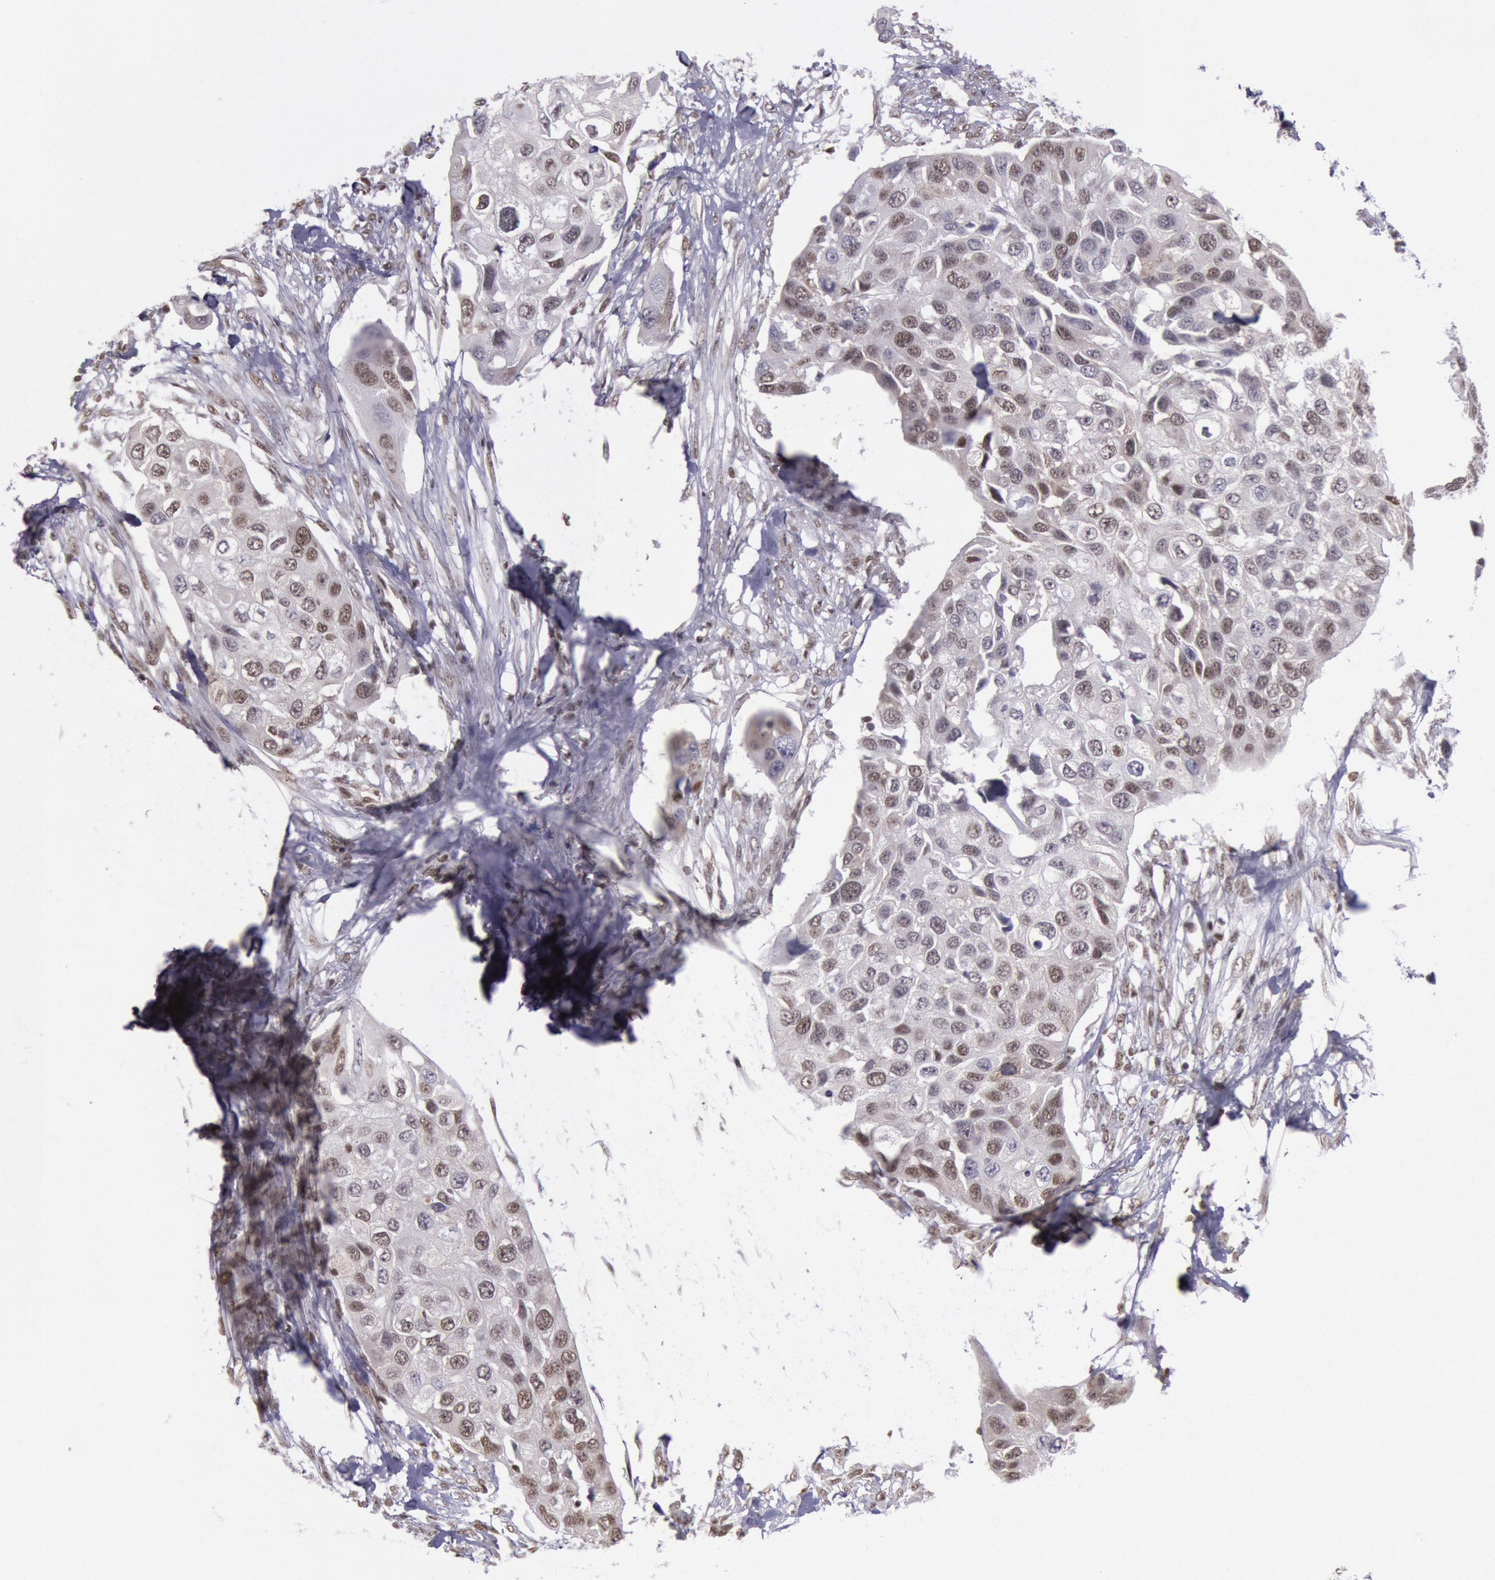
{"staining": {"intensity": "moderate", "quantity": "25%-75%", "location": "nuclear"}, "tissue": "urothelial cancer", "cell_type": "Tumor cells", "image_type": "cancer", "snomed": [{"axis": "morphology", "description": "Urothelial carcinoma, High grade"}, {"axis": "topography", "description": "Urinary bladder"}], "caption": "Immunohistochemistry (IHC) micrograph of high-grade urothelial carcinoma stained for a protein (brown), which demonstrates medium levels of moderate nuclear expression in about 25%-75% of tumor cells.", "gene": "NKAP", "patient": {"sex": "male", "age": 55}}